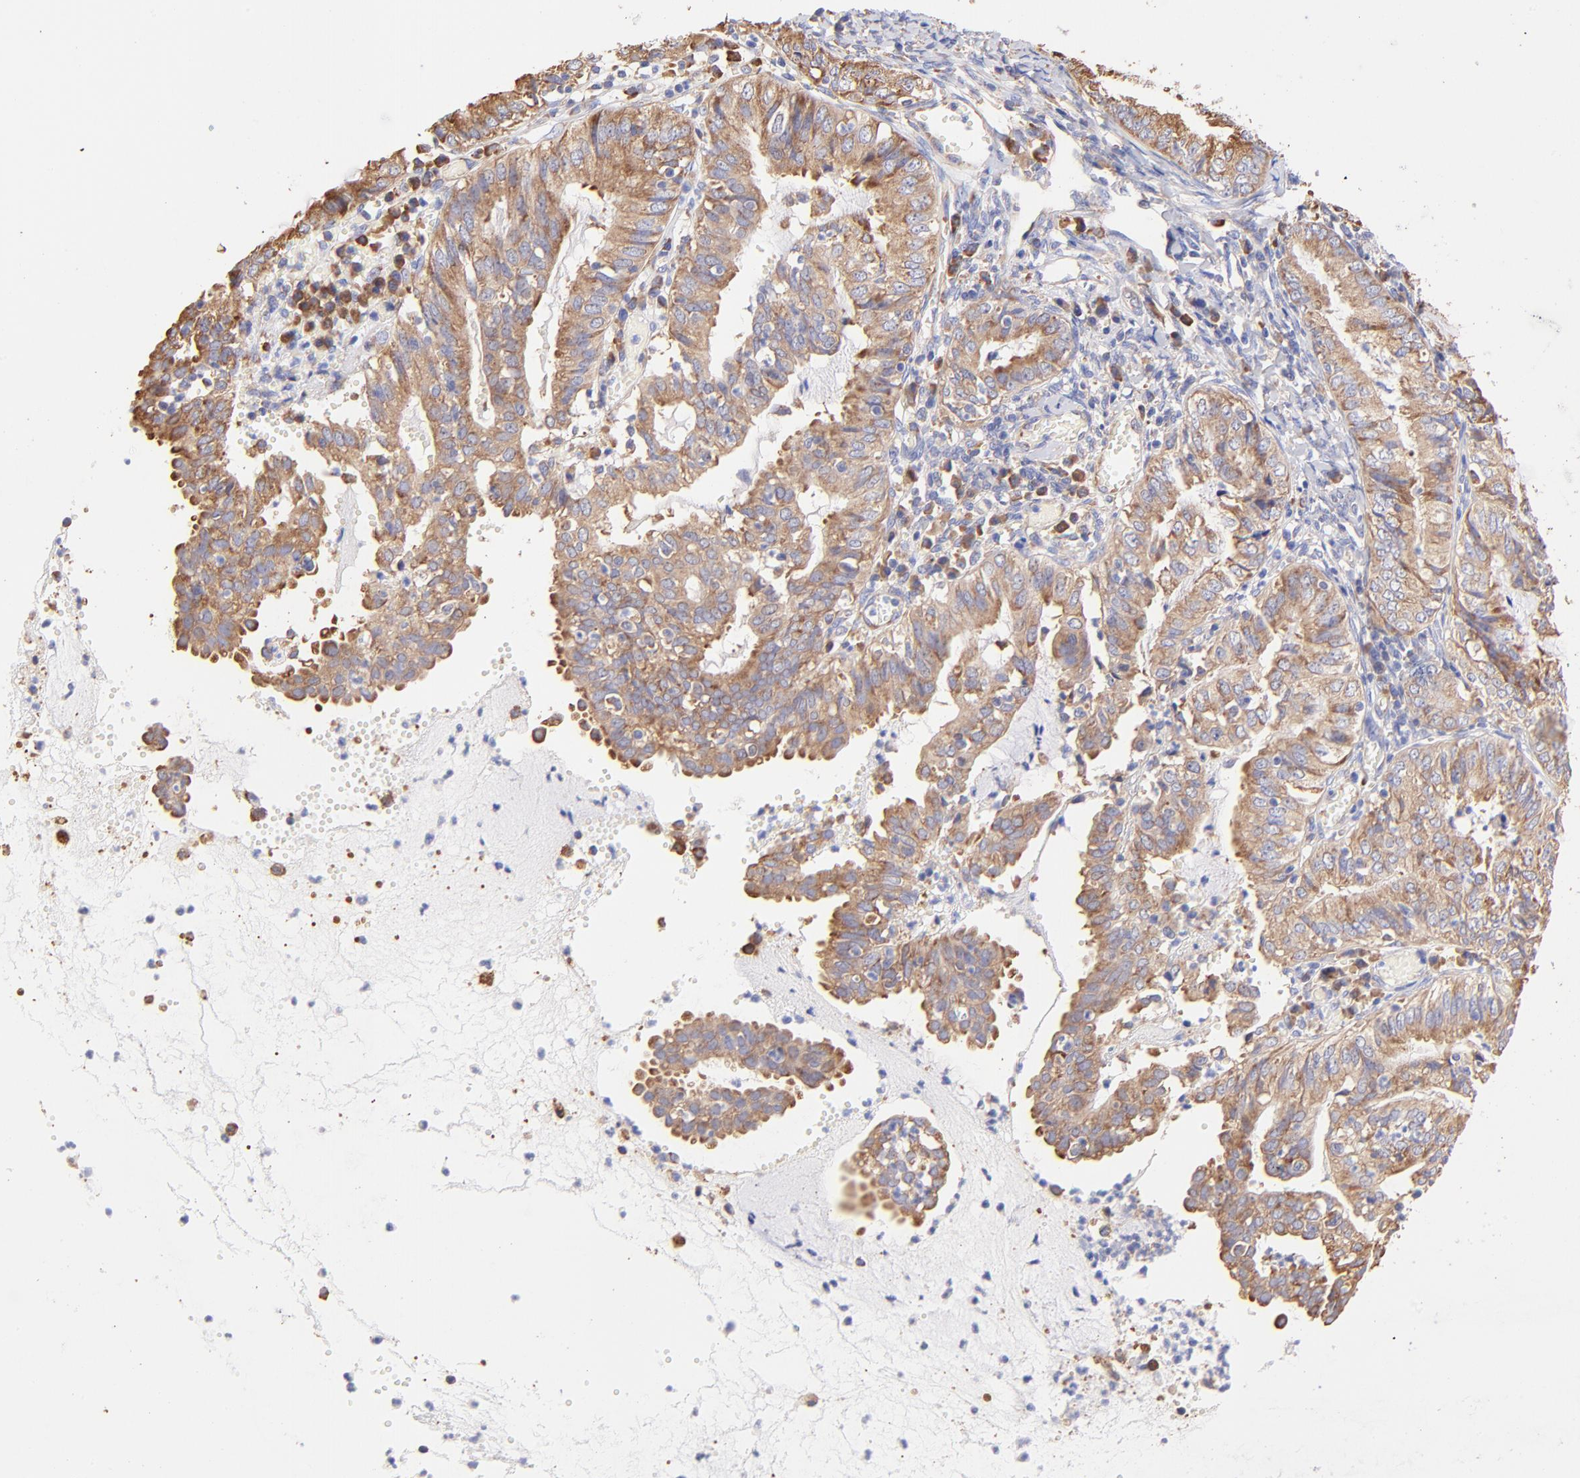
{"staining": {"intensity": "moderate", "quantity": ">75%", "location": "cytoplasmic/membranous"}, "tissue": "endometrial cancer", "cell_type": "Tumor cells", "image_type": "cancer", "snomed": [{"axis": "morphology", "description": "Adenocarcinoma, NOS"}, {"axis": "topography", "description": "Endometrium"}], "caption": "Protein positivity by immunohistochemistry reveals moderate cytoplasmic/membranous staining in approximately >75% of tumor cells in adenocarcinoma (endometrial). (Stains: DAB in brown, nuclei in blue, Microscopy: brightfield microscopy at high magnification).", "gene": "RPL30", "patient": {"sex": "female", "age": 66}}